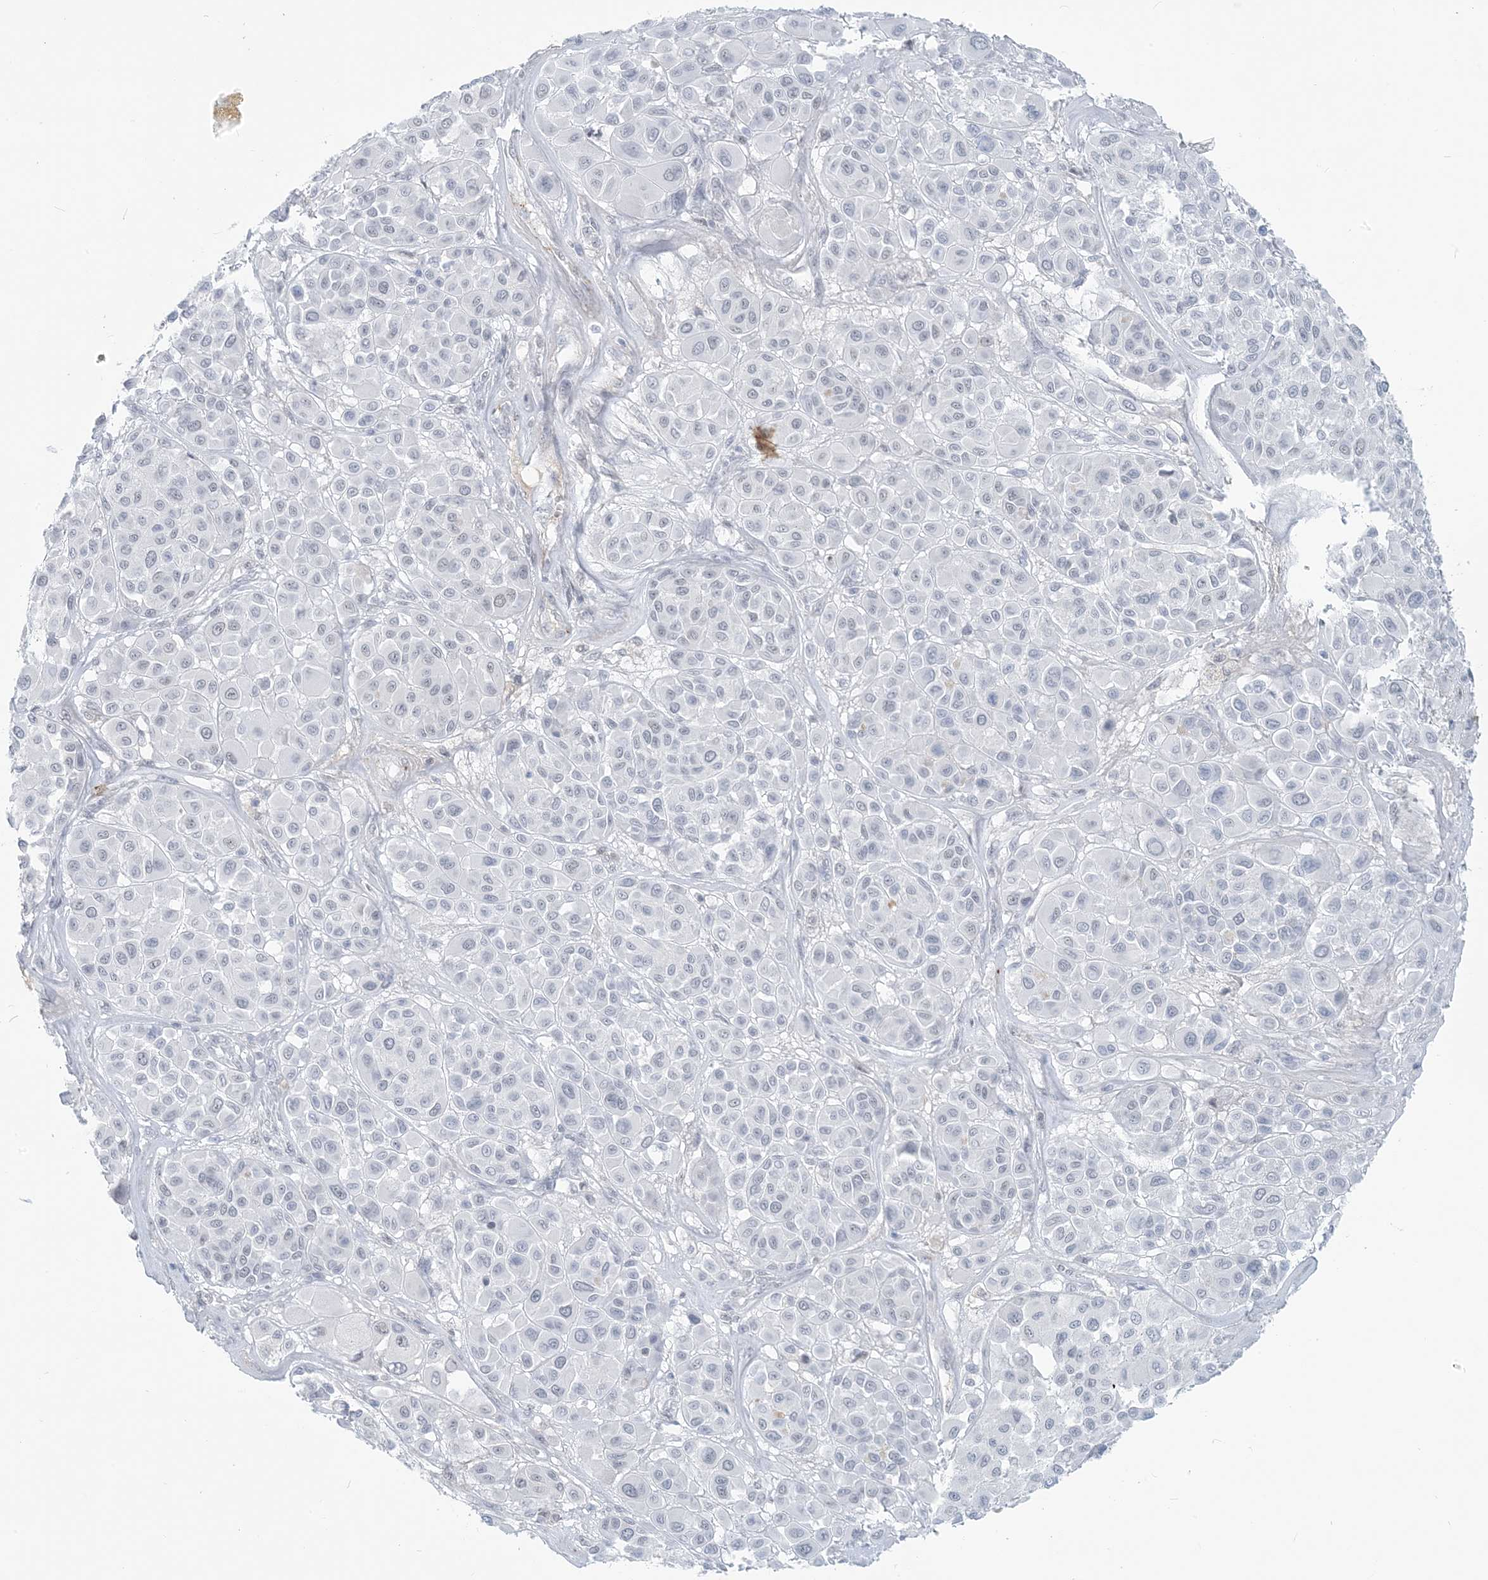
{"staining": {"intensity": "negative", "quantity": "none", "location": "none"}, "tissue": "melanoma", "cell_type": "Tumor cells", "image_type": "cancer", "snomed": [{"axis": "morphology", "description": "Malignant melanoma, Metastatic site"}, {"axis": "topography", "description": "Soft tissue"}], "caption": "Immunohistochemistry (IHC) micrograph of human melanoma stained for a protein (brown), which reveals no positivity in tumor cells.", "gene": "SCML1", "patient": {"sex": "male", "age": 41}}